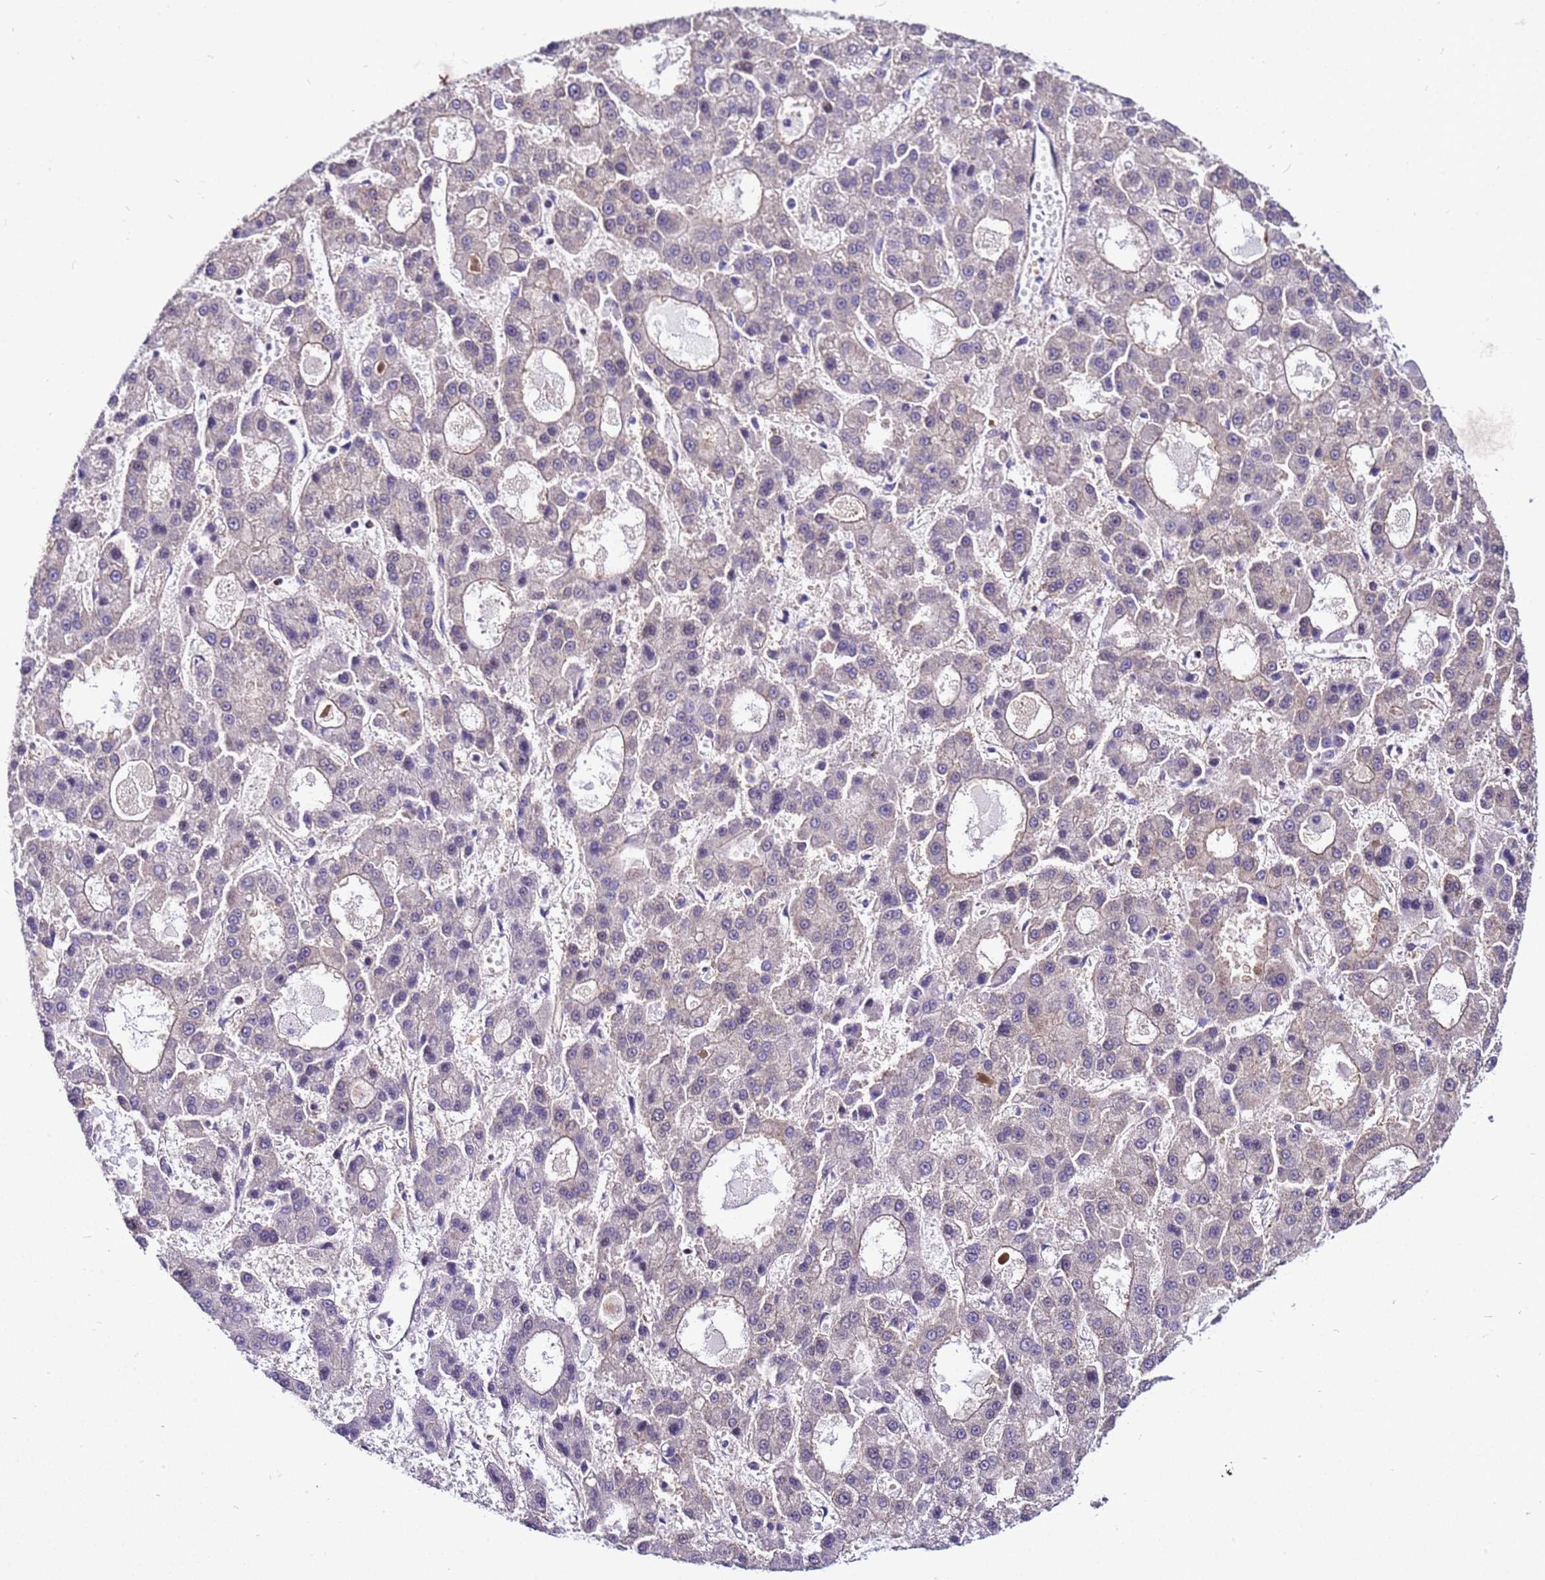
{"staining": {"intensity": "negative", "quantity": "none", "location": "none"}, "tissue": "liver cancer", "cell_type": "Tumor cells", "image_type": "cancer", "snomed": [{"axis": "morphology", "description": "Carcinoma, Hepatocellular, NOS"}, {"axis": "topography", "description": "Liver"}], "caption": "There is no significant expression in tumor cells of hepatocellular carcinoma (liver).", "gene": "STK38", "patient": {"sex": "male", "age": 70}}